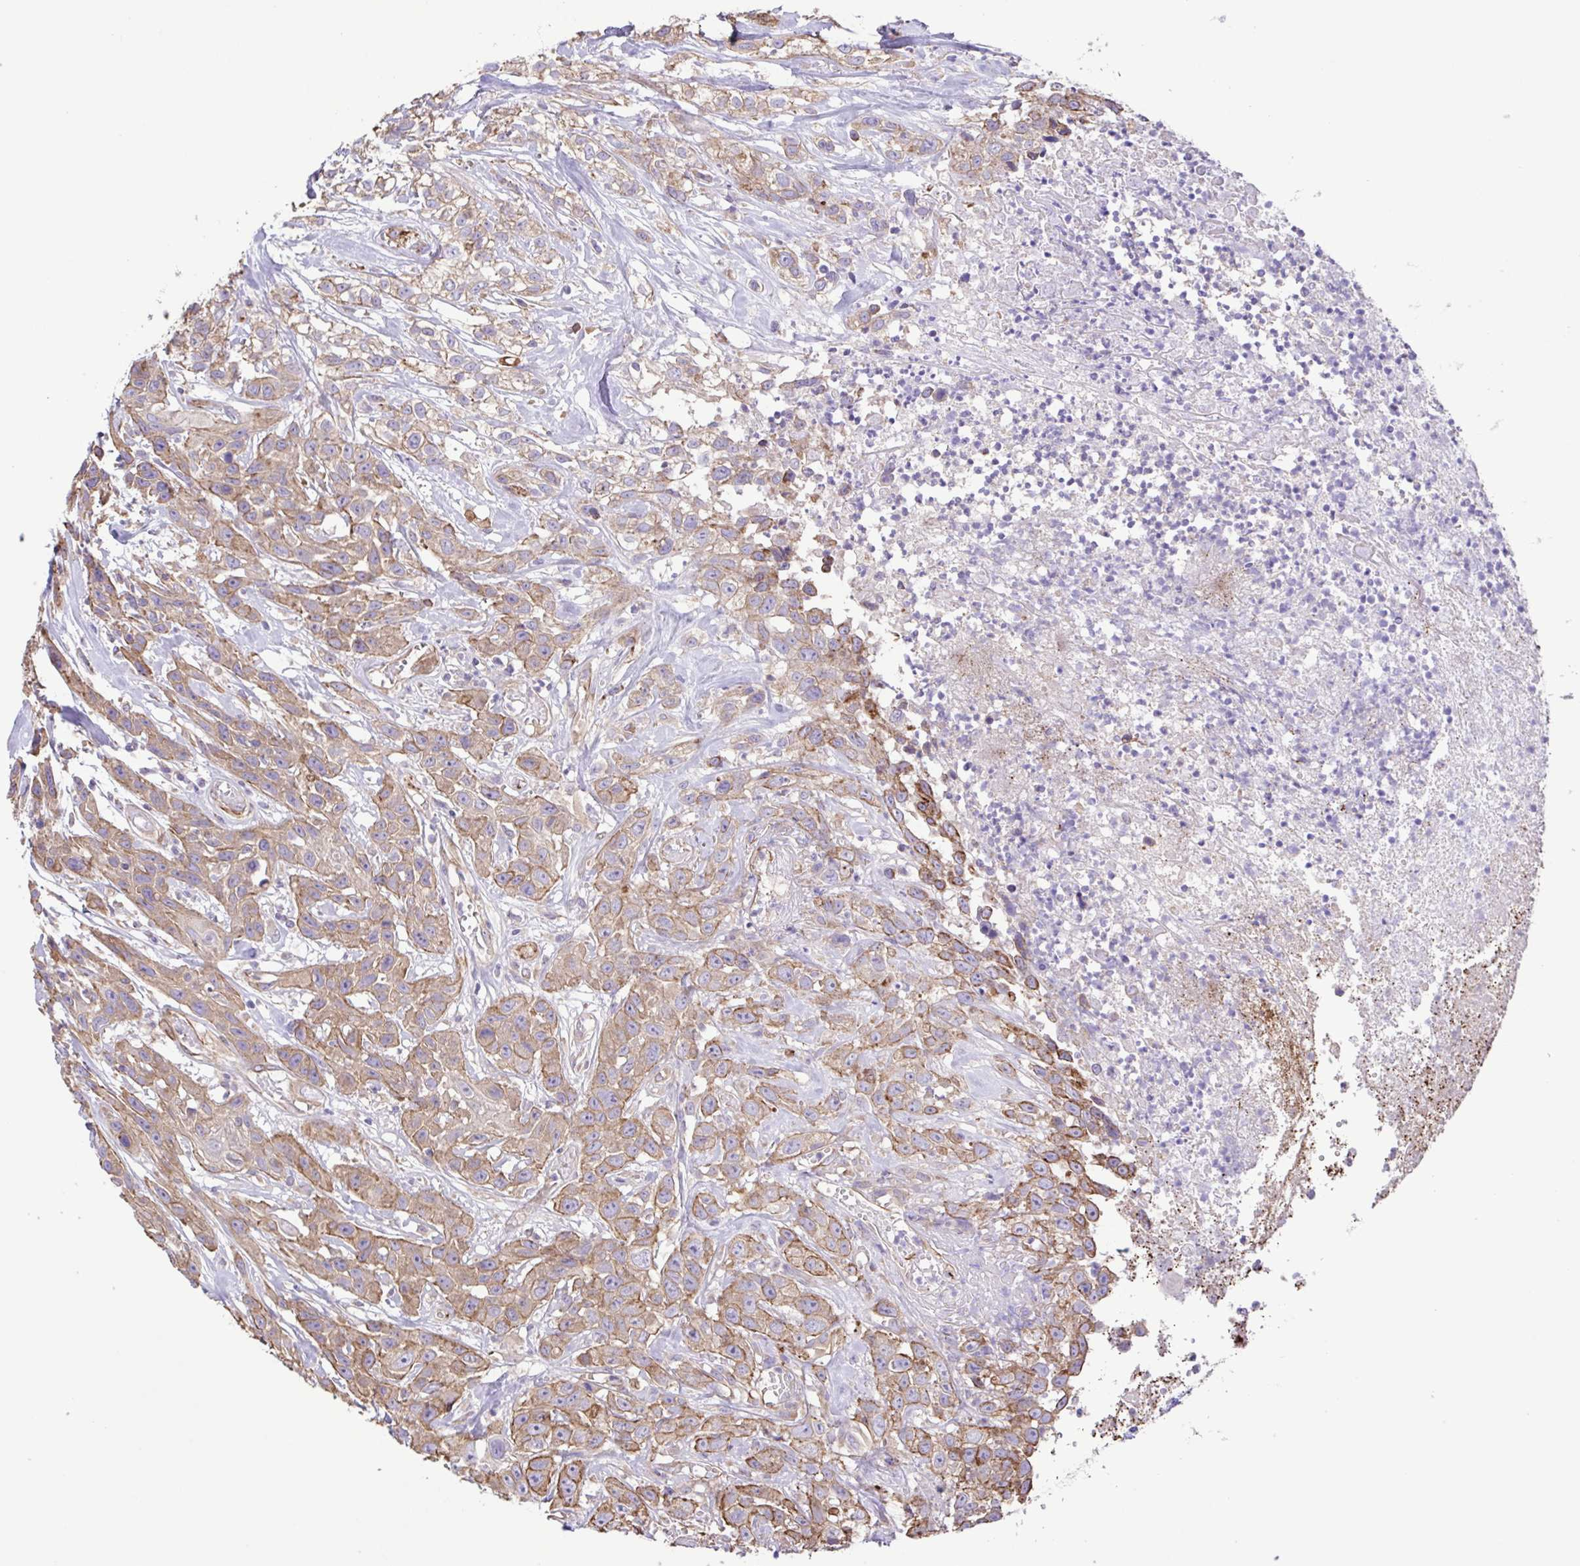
{"staining": {"intensity": "moderate", "quantity": ">75%", "location": "cytoplasmic/membranous"}, "tissue": "head and neck cancer", "cell_type": "Tumor cells", "image_type": "cancer", "snomed": [{"axis": "morphology", "description": "Squamous cell carcinoma, NOS"}, {"axis": "topography", "description": "Head-Neck"}], "caption": "Brown immunohistochemical staining in human head and neck squamous cell carcinoma exhibits moderate cytoplasmic/membranous staining in approximately >75% of tumor cells.", "gene": "FLT1", "patient": {"sex": "male", "age": 57}}